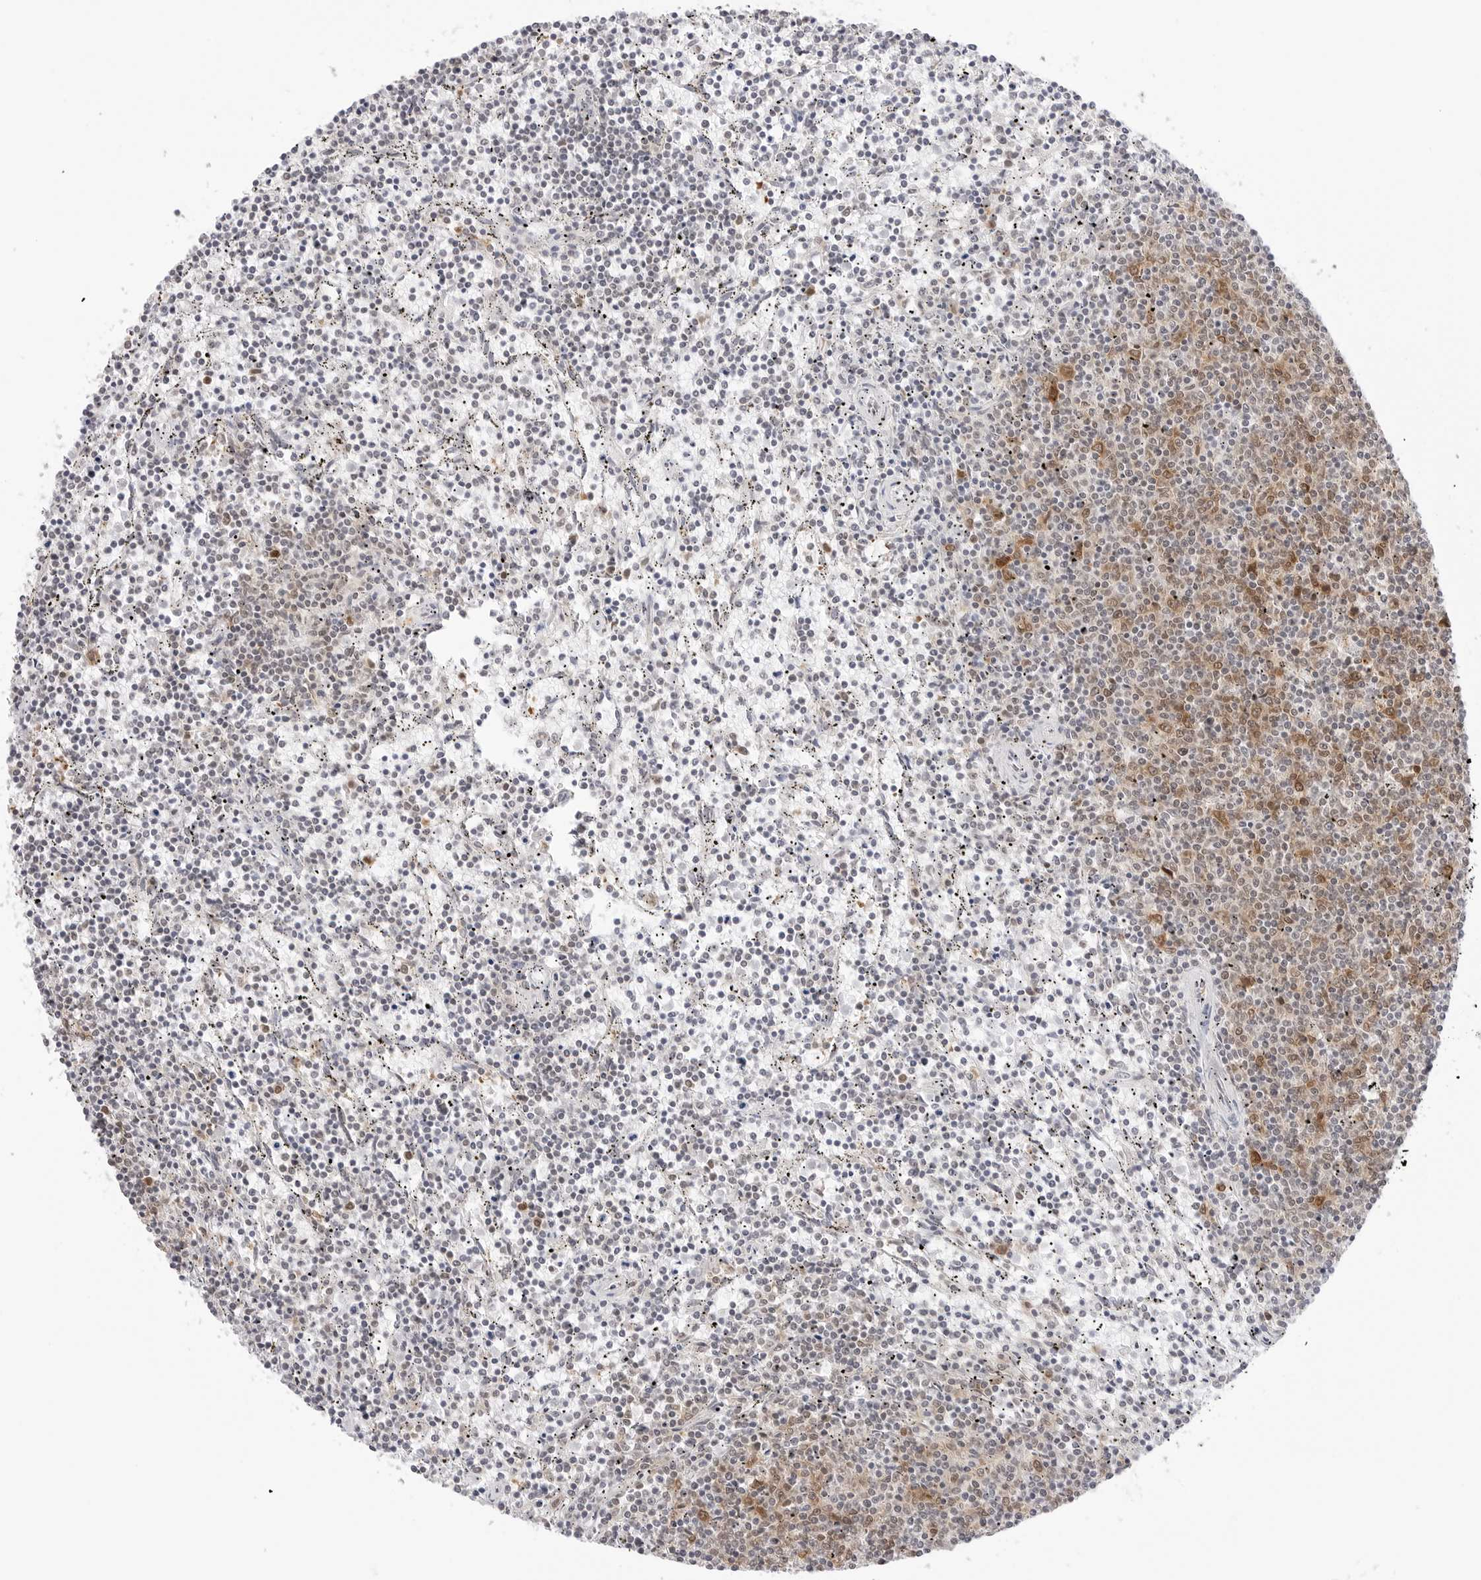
{"staining": {"intensity": "moderate", "quantity": "<25%", "location": "cytoplasmic/membranous,nuclear"}, "tissue": "lymphoma", "cell_type": "Tumor cells", "image_type": "cancer", "snomed": [{"axis": "morphology", "description": "Malignant lymphoma, non-Hodgkin's type, Low grade"}, {"axis": "topography", "description": "Spleen"}], "caption": "Lymphoma stained with a brown dye demonstrates moderate cytoplasmic/membranous and nuclear positive expression in approximately <25% of tumor cells.", "gene": "NUDC", "patient": {"sex": "female", "age": 50}}